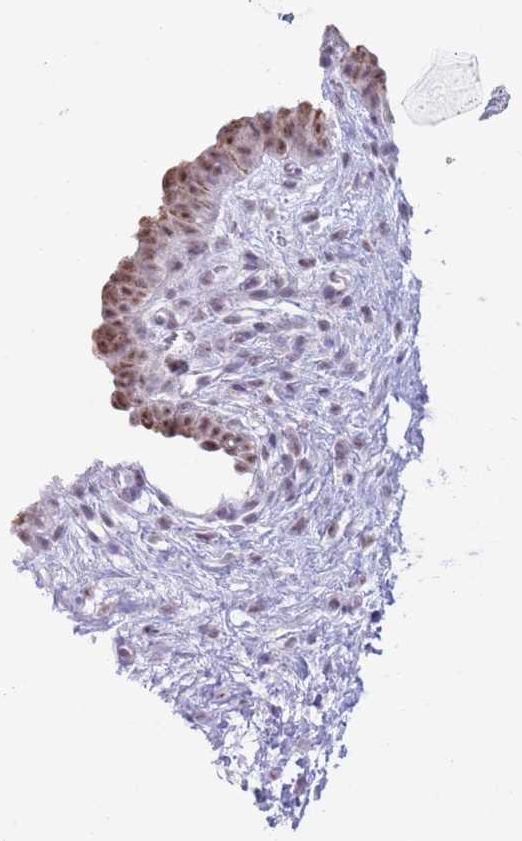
{"staining": {"intensity": "moderate", "quantity": "25%-75%", "location": "cytoplasmic/membranous,nuclear"}, "tissue": "urinary bladder", "cell_type": "Urothelial cells", "image_type": "normal", "snomed": [{"axis": "morphology", "description": "Normal tissue, NOS"}, {"axis": "topography", "description": "Urinary bladder"}], "caption": "Immunohistochemical staining of normal urinary bladder shows medium levels of moderate cytoplasmic/membranous,nuclear positivity in about 25%-75% of urothelial cells. Immunohistochemistry stains the protein of interest in brown and the nuclei are stained blue.", "gene": "CYP2B6", "patient": {"sex": "male", "age": 69}}